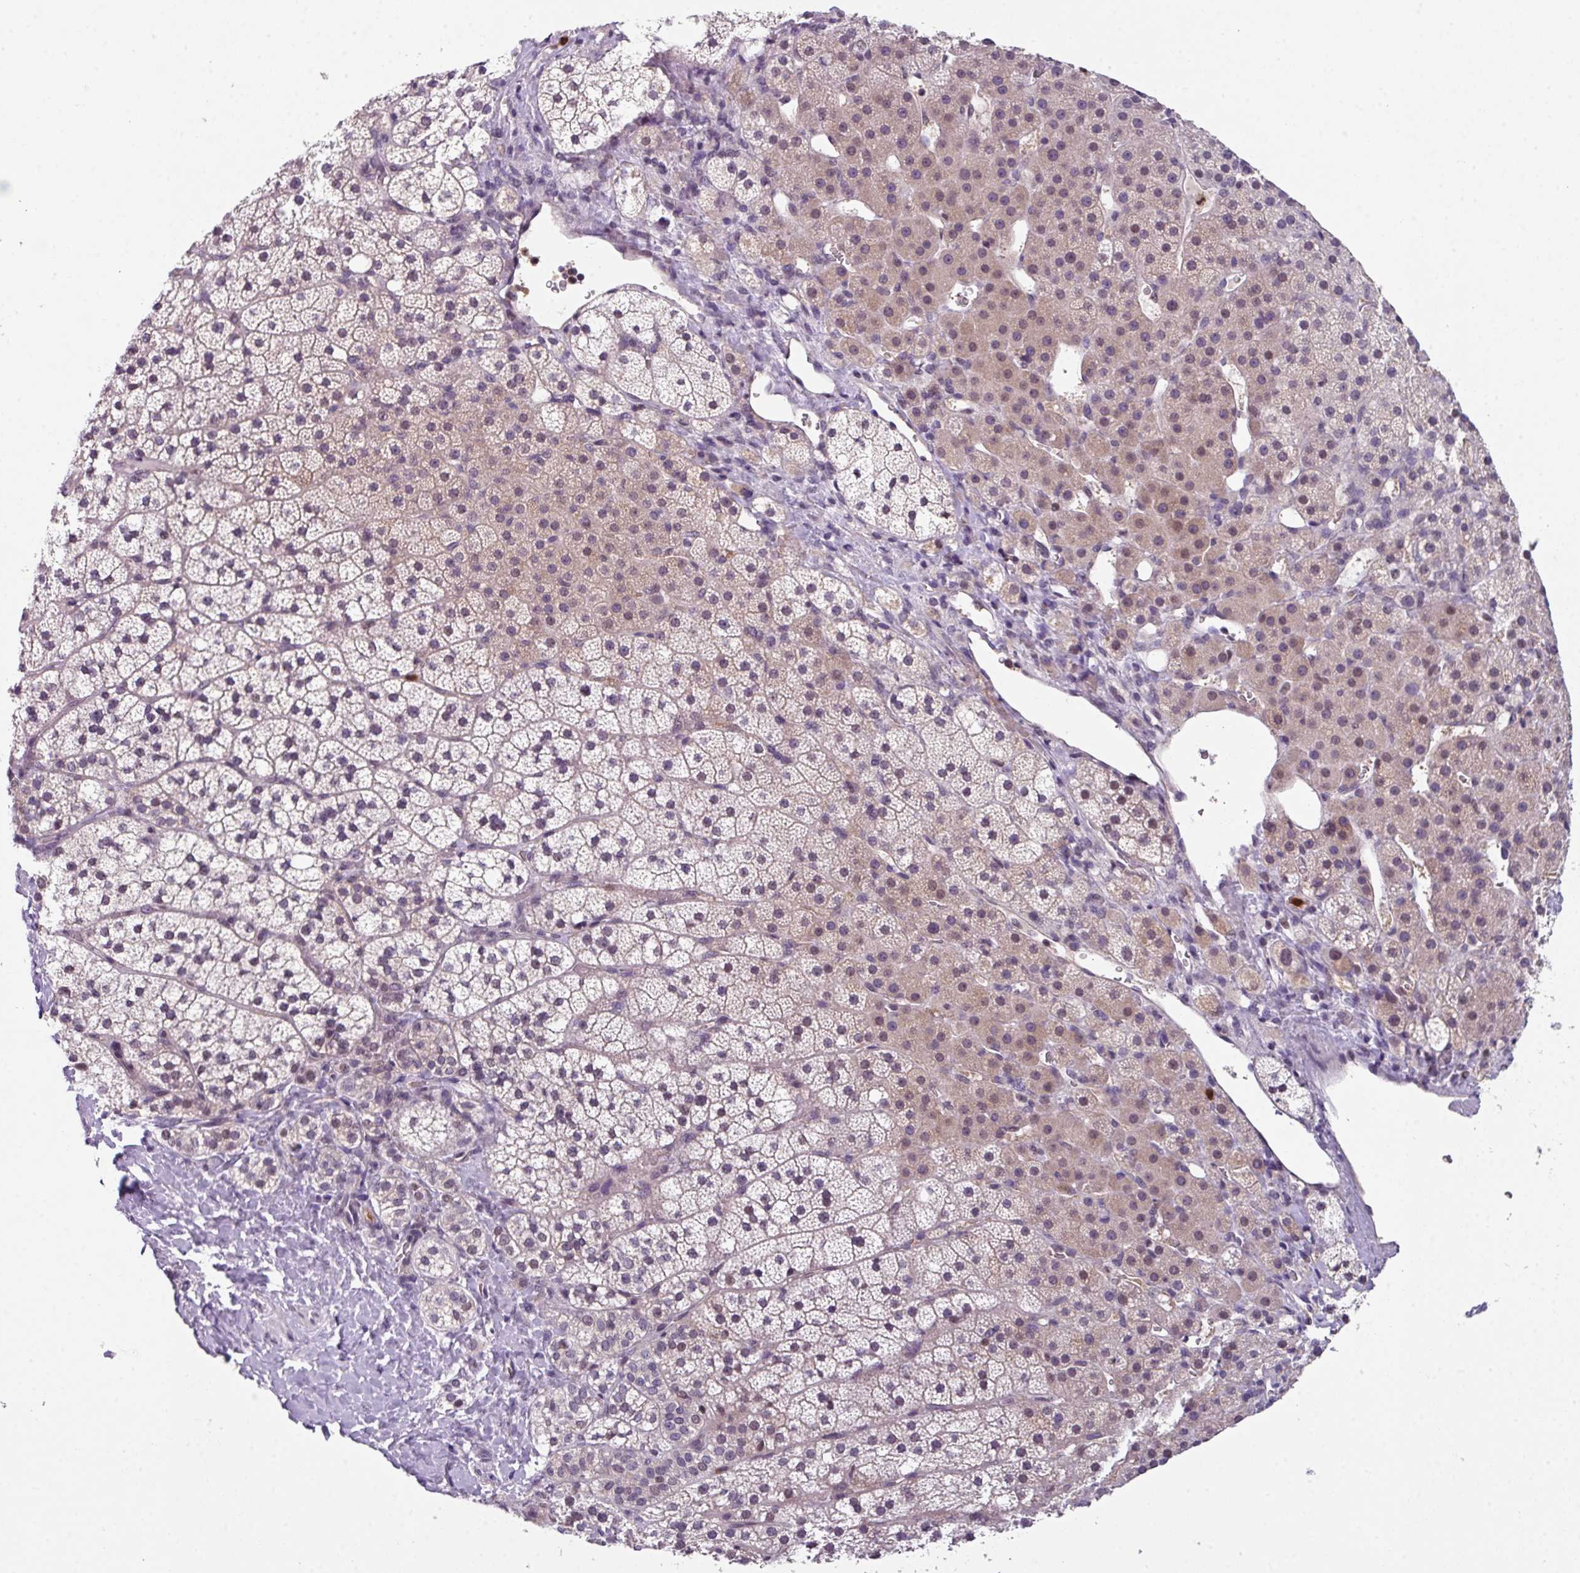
{"staining": {"intensity": "weak", "quantity": "25%-75%", "location": "cytoplasmic/membranous,nuclear"}, "tissue": "adrenal gland", "cell_type": "Glandular cells", "image_type": "normal", "snomed": [{"axis": "morphology", "description": "Normal tissue, NOS"}, {"axis": "topography", "description": "Adrenal gland"}], "caption": "Protein analysis of benign adrenal gland reveals weak cytoplasmic/membranous,nuclear staining in approximately 25%-75% of glandular cells.", "gene": "ZFP3", "patient": {"sex": "male", "age": 53}}